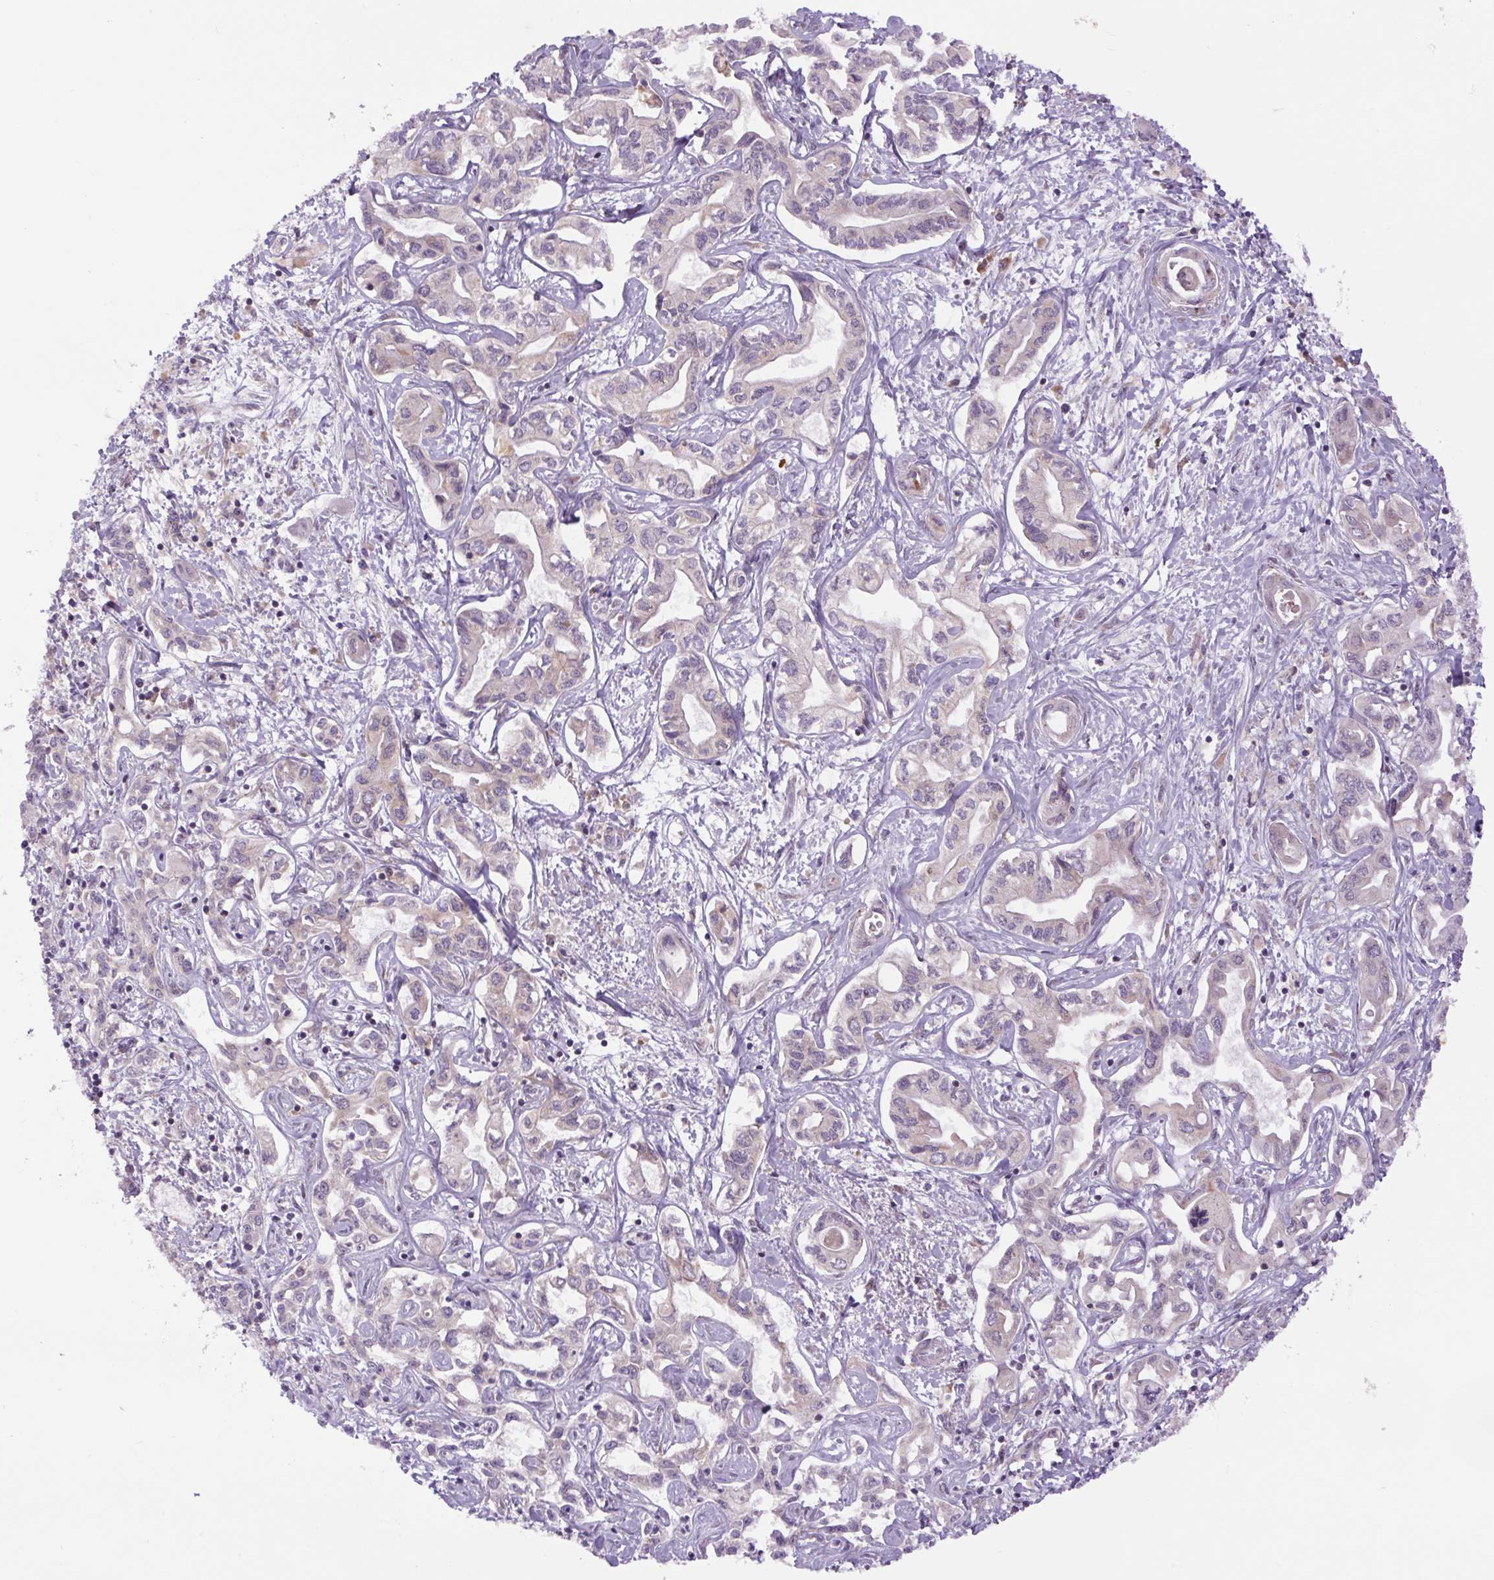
{"staining": {"intensity": "weak", "quantity": "<25%", "location": "cytoplasmic/membranous"}, "tissue": "liver cancer", "cell_type": "Tumor cells", "image_type": "cancer", "snomed": [{"axis": "morphology", "description": "Cholangiocarcinoma"}, {"axis": "topography", "description": "Liver"}], "caption": "IHC of human liver cholangiocarcinoma demonstrates no positivity in tumor cells.", "gene": "MINK1", "patient": {"sex": "female", "age": 64}}